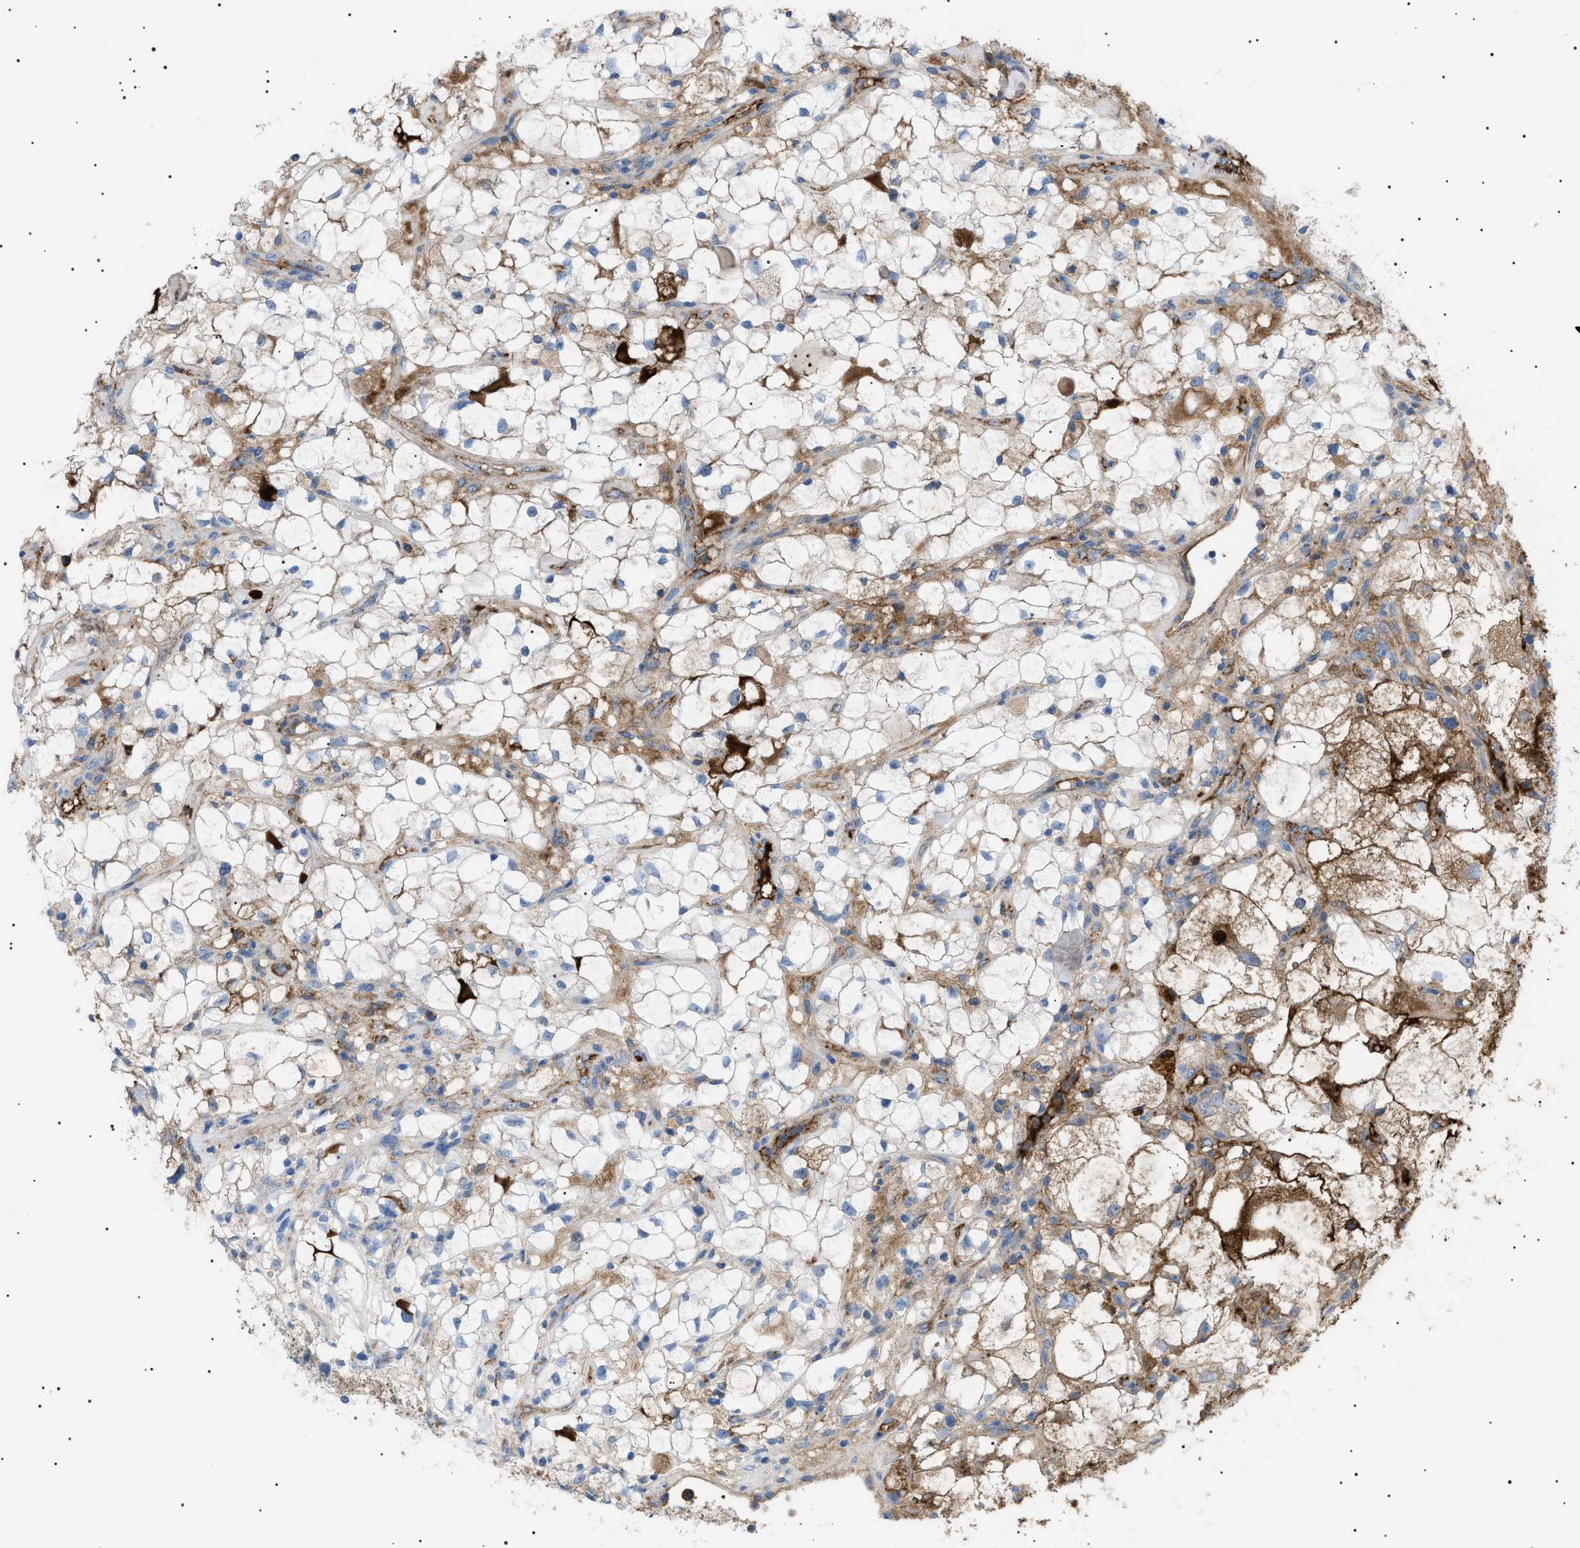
{"staining": {"intensity": "negative", "quantity": "none", "location": "none"}, "tissue": "renal cancer", "cell_type": "Tumor cells", "image_type": "cancer", "snomed": [{"axis": "morphology", "description": "Adenocarcinoma, NOS"}, {"axis": "topography", "description": "Kidney"}], "caption": "Tumor cells are negative for brown protein staining in renal adenocarcinoma.", "gene": "LPA", "patient": {"sex": "female", "age": 60}}